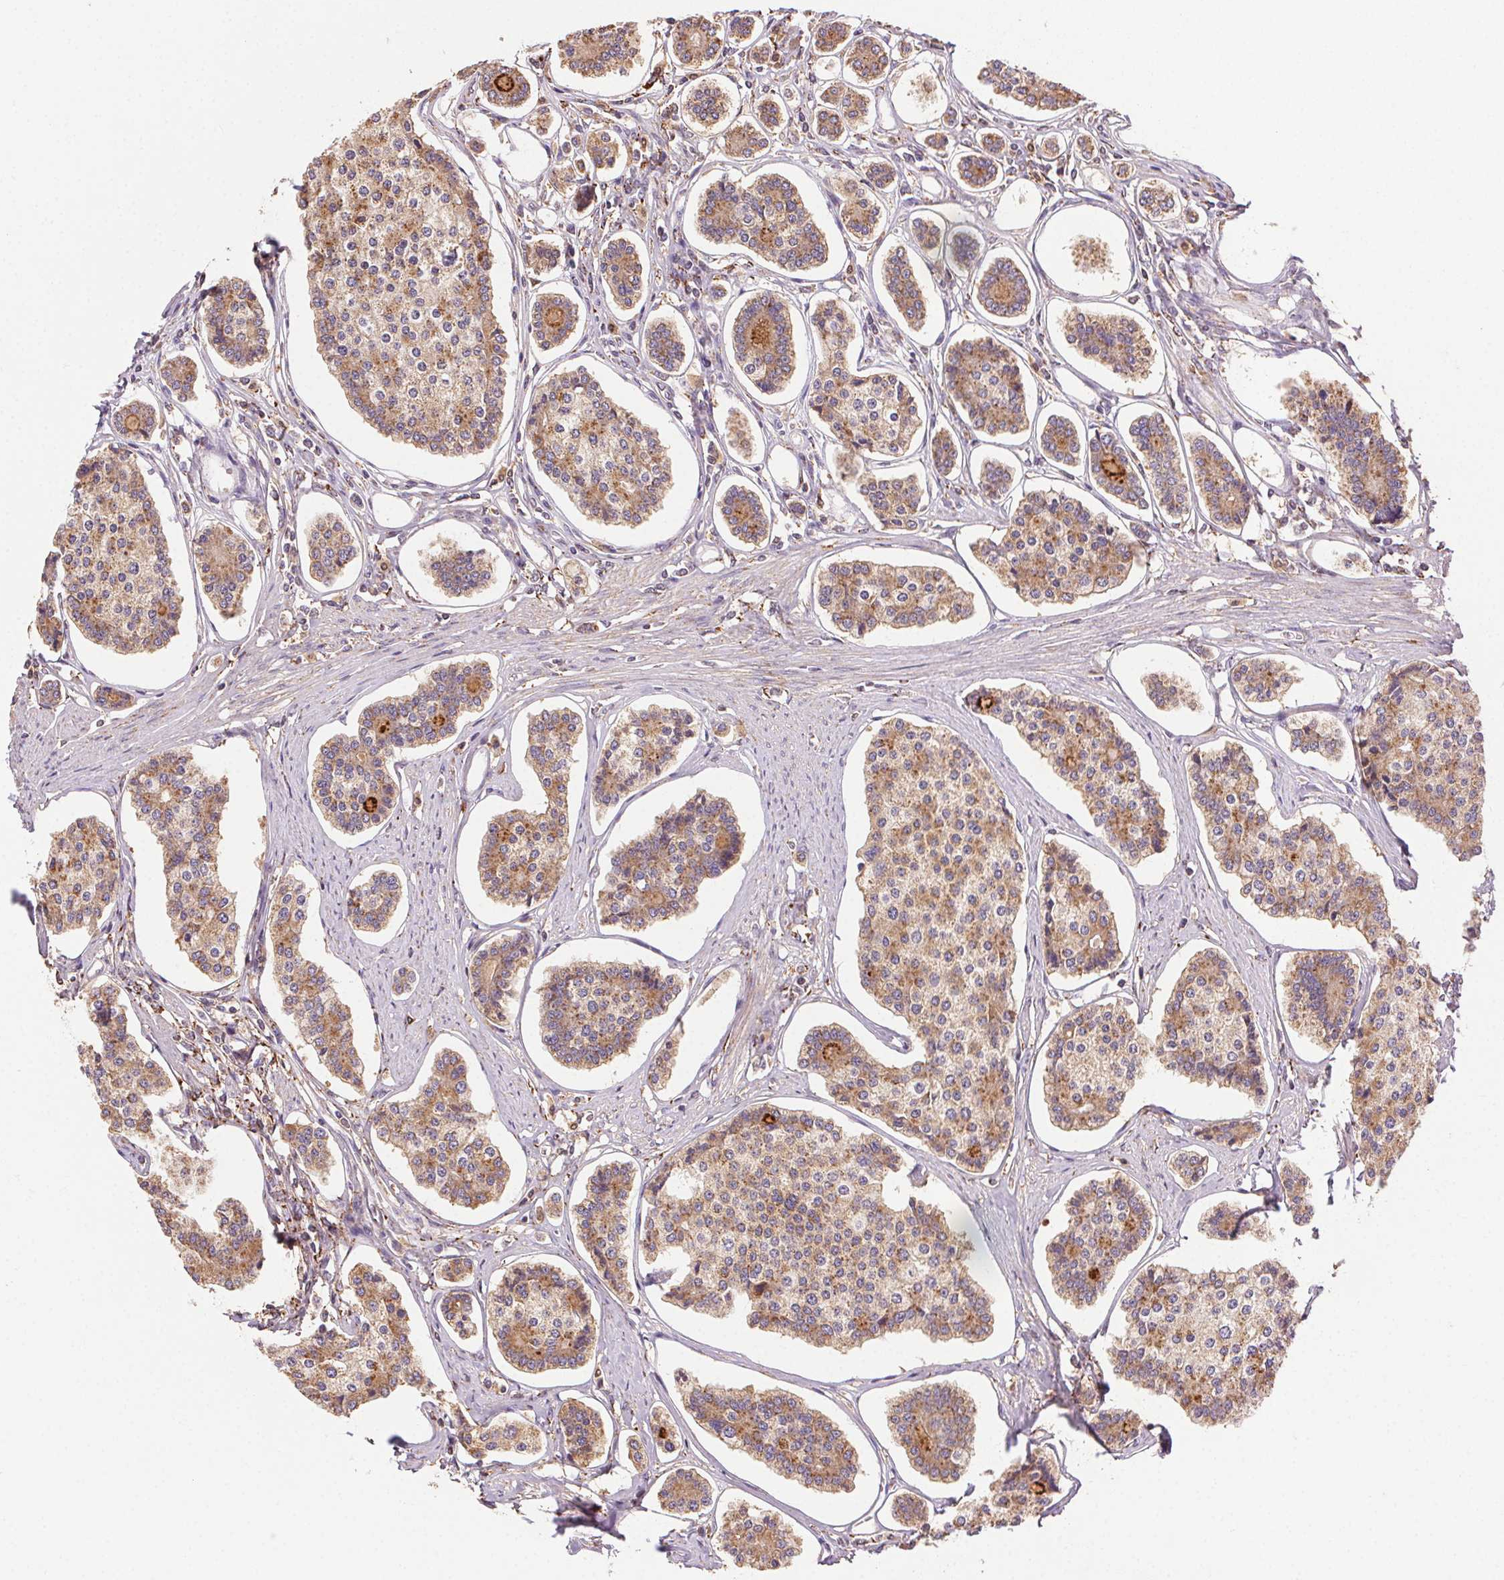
{"staining": {"intensity": "moderate", "quantity": ">75%", "location": "cytoplasmic/membranous"}, "tissue": "carcinoid", "cell_type": "Tumor cells", "image_type": "cancer", "snomed": [{"axis": "morphology", "description": "Carcinoid, malignant, NOS"}, {"axis": "topography", "description": "Small intestine"}], "caption": "Human carcinoid stained with a protein marker exhibits moderate staining in tumor cells.", "gene": "FNBP1L", "patient": {"sex": "female", "age": 65}}